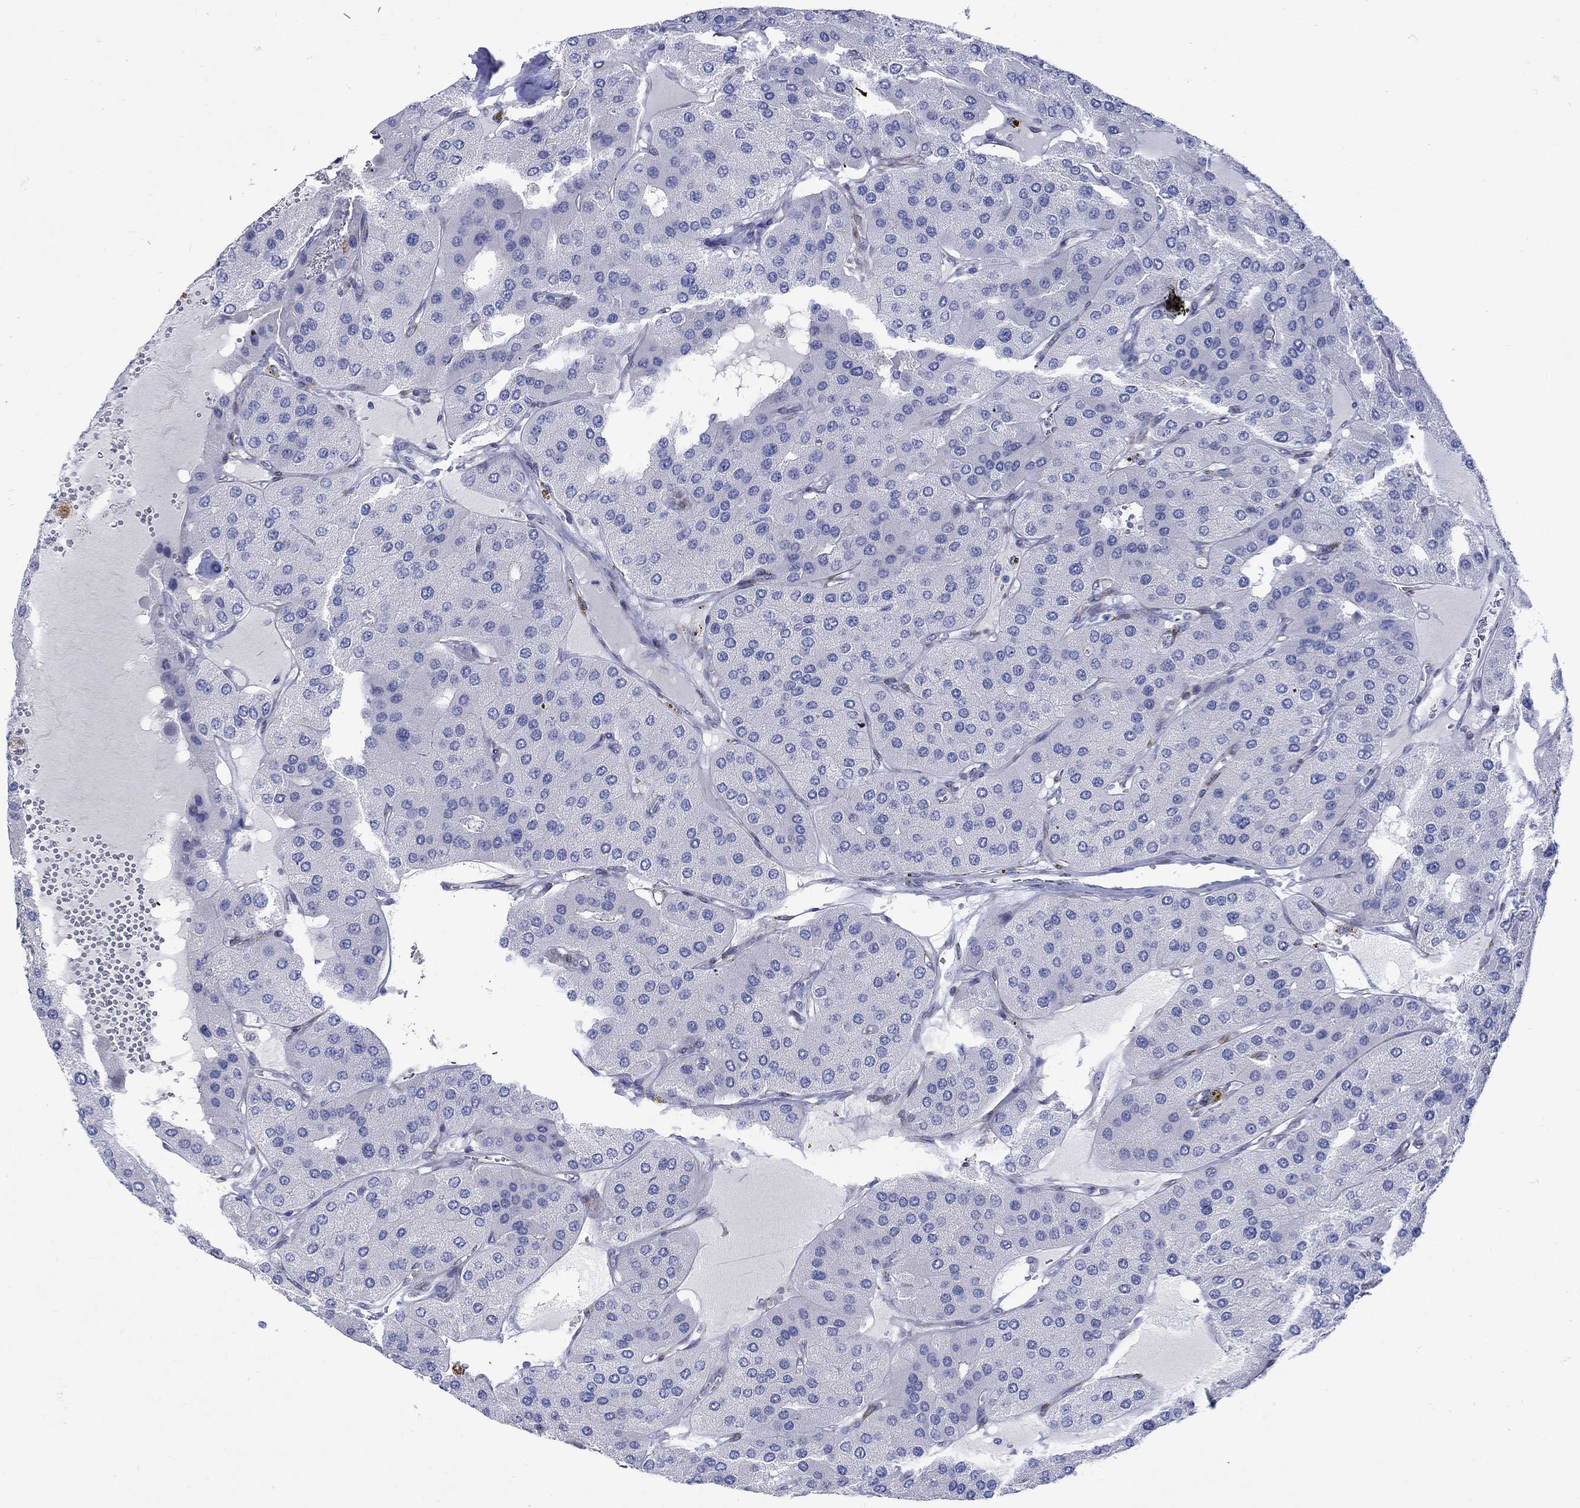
{"staining": {"intensity": "negative", "quantity": "none", "location": "none"}, "tissue": "parathyroid gland", "cell_type": "Glandular cells", "image_type": "normal", "snomed": [{"axis": "morphology", "description": "Normal tissue, NOS"}, {"axis": "morphology", "description": "Adenoma, NOS"}, {"axis": "topography", "description": "Parathyroid gland"}], "caption": "This histopathology image is of benign parathyroid gland stained with immunohistochemistry to label a protein in brown with the nuclei are counter-stained blue. There is no staining in glandular cells.", "gene": "KSR2", "patient": {"sex": "female", "age": 86}}